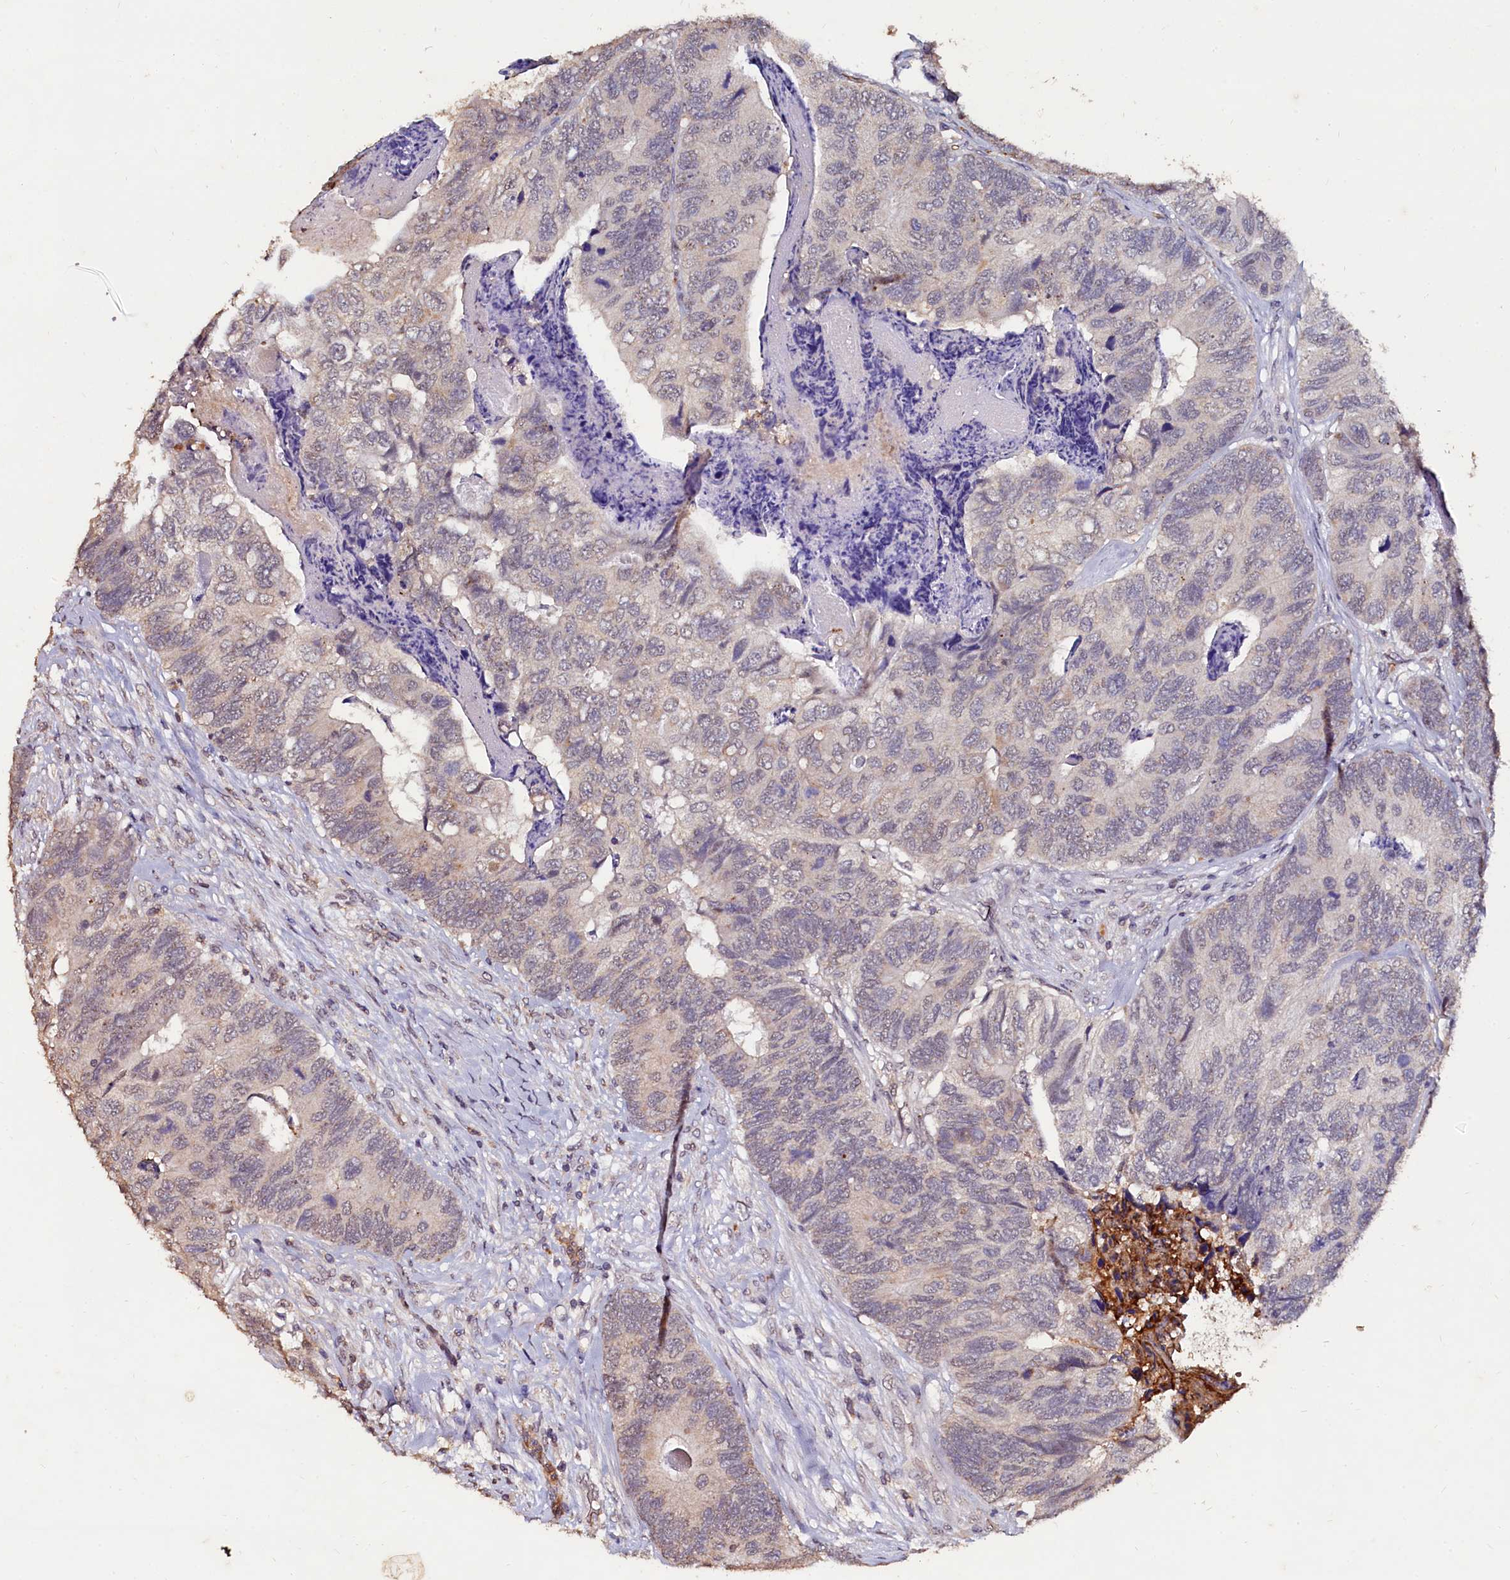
{"staining": {"intensity": "negative", "quantity": "none", "location": "none"}, "tissue": "colorectal cancer", "cell_type": "Tumor cells", "image_type": "cancer", "snomed": [{"axis": "morphology", "description": "Adenocarcinoma, NOS"}, {"axis": "topography", "description": "Colon"}], "caption": "This is a image of IHC staining of adenocarcinoma (colorectal), which shows no positivity in tumor cells. Brightfield microscopy of immunohistochemistry (IHC) stained with DAB (3,3'-diaminobenzidine) (brown) and hematoxylin (blue), captured at high magnification.", "gene": "CSTPP1", "patient": {"sex": "female", "age": 67}}